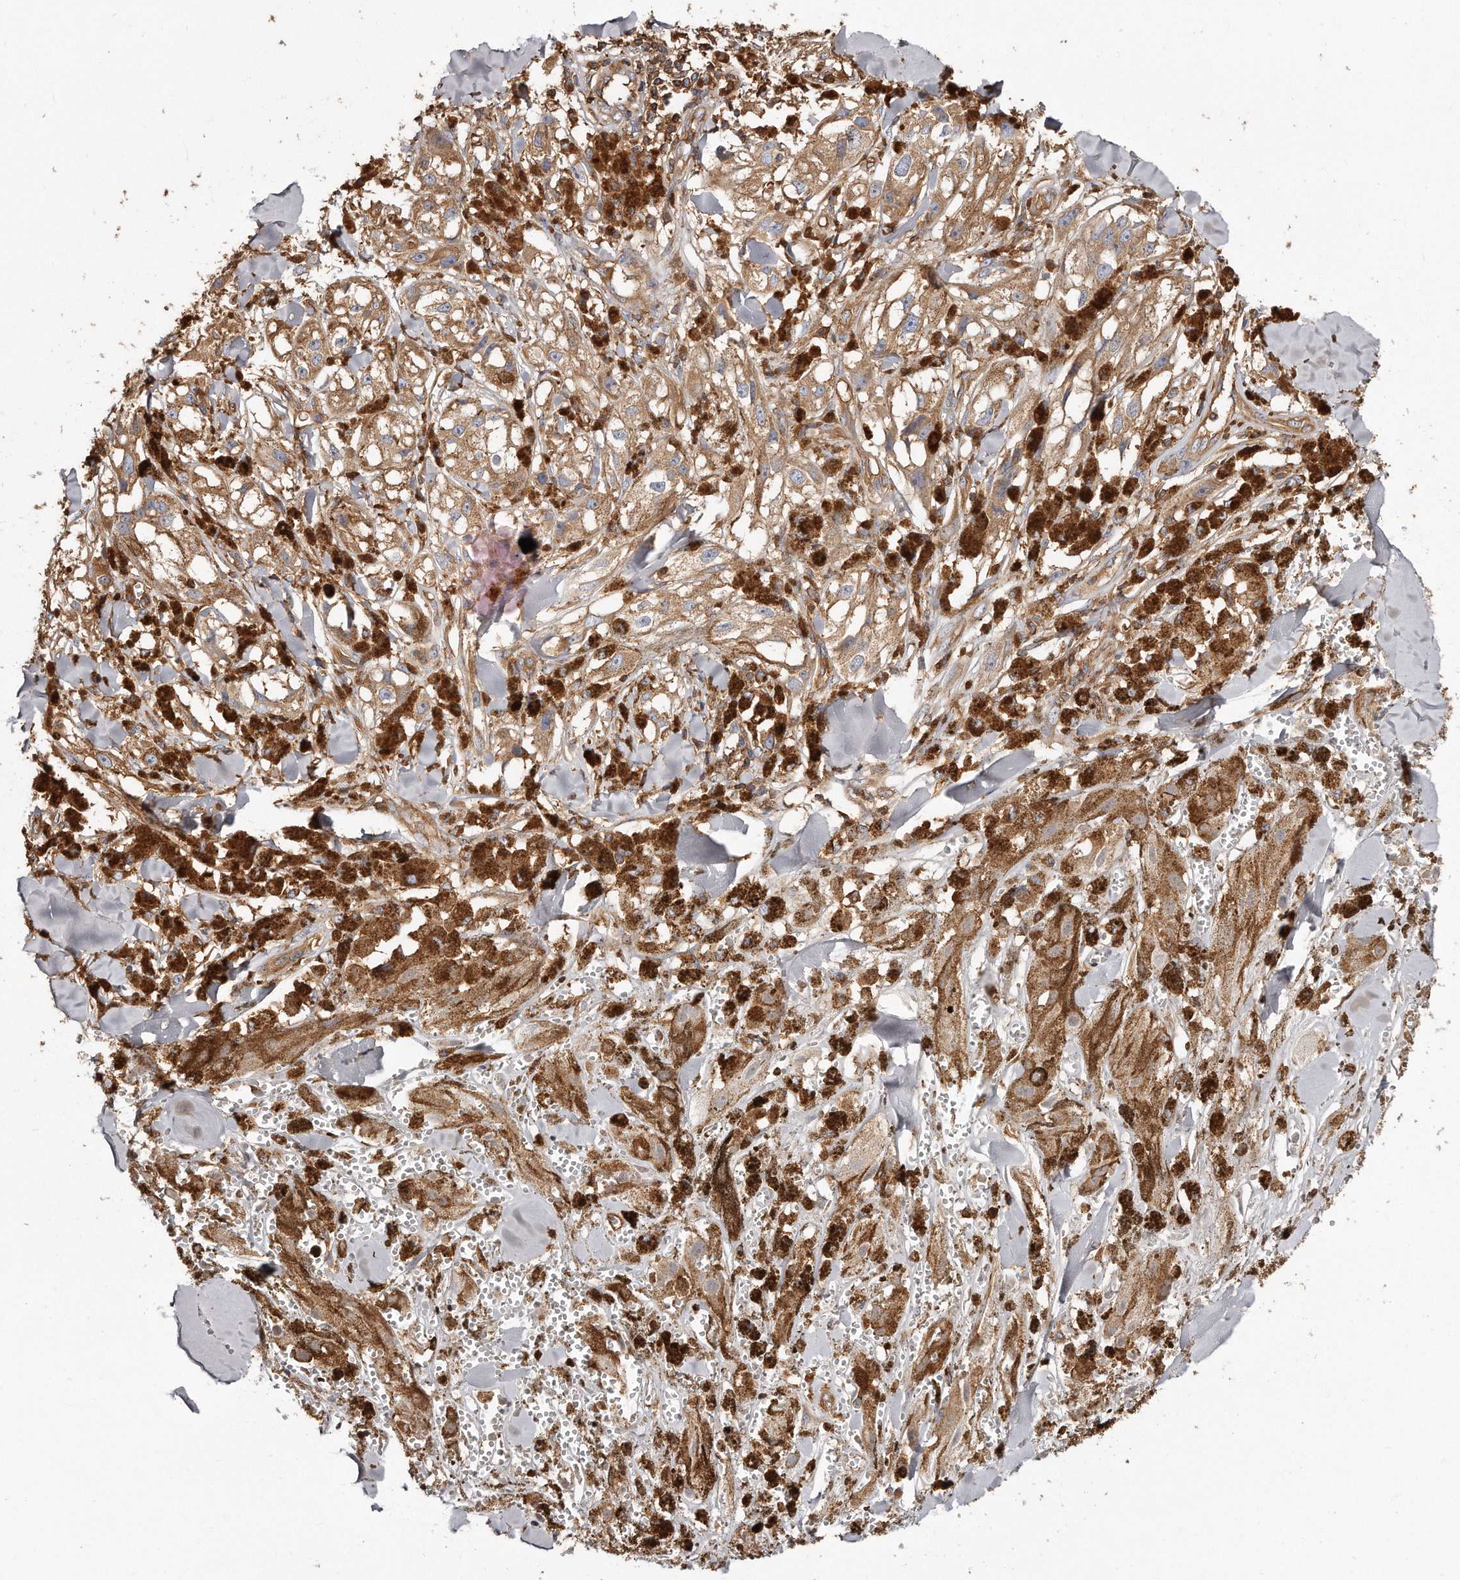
{"staining": {"intensity": "moderate", "quantity": ">75%", "location": "cytoplasmic/membranous"}, "tissue": "melanoma", "cell_type": "Tumor cells", "image_type": "cancer", "snomed": [{"axis": "morphology", "description": "Malignant melanoma, NOS"}, {"axis": "topography", "description": "Skin"}], "caption": "This photomicrograph demonstrates immunohistochemistry staining of melanoma, with medium moderate cytoplasmic/membranous expression in about >75% of tumor cells.", "gene": "CAP1", "patient": {"sex": "male", "age": 88}}